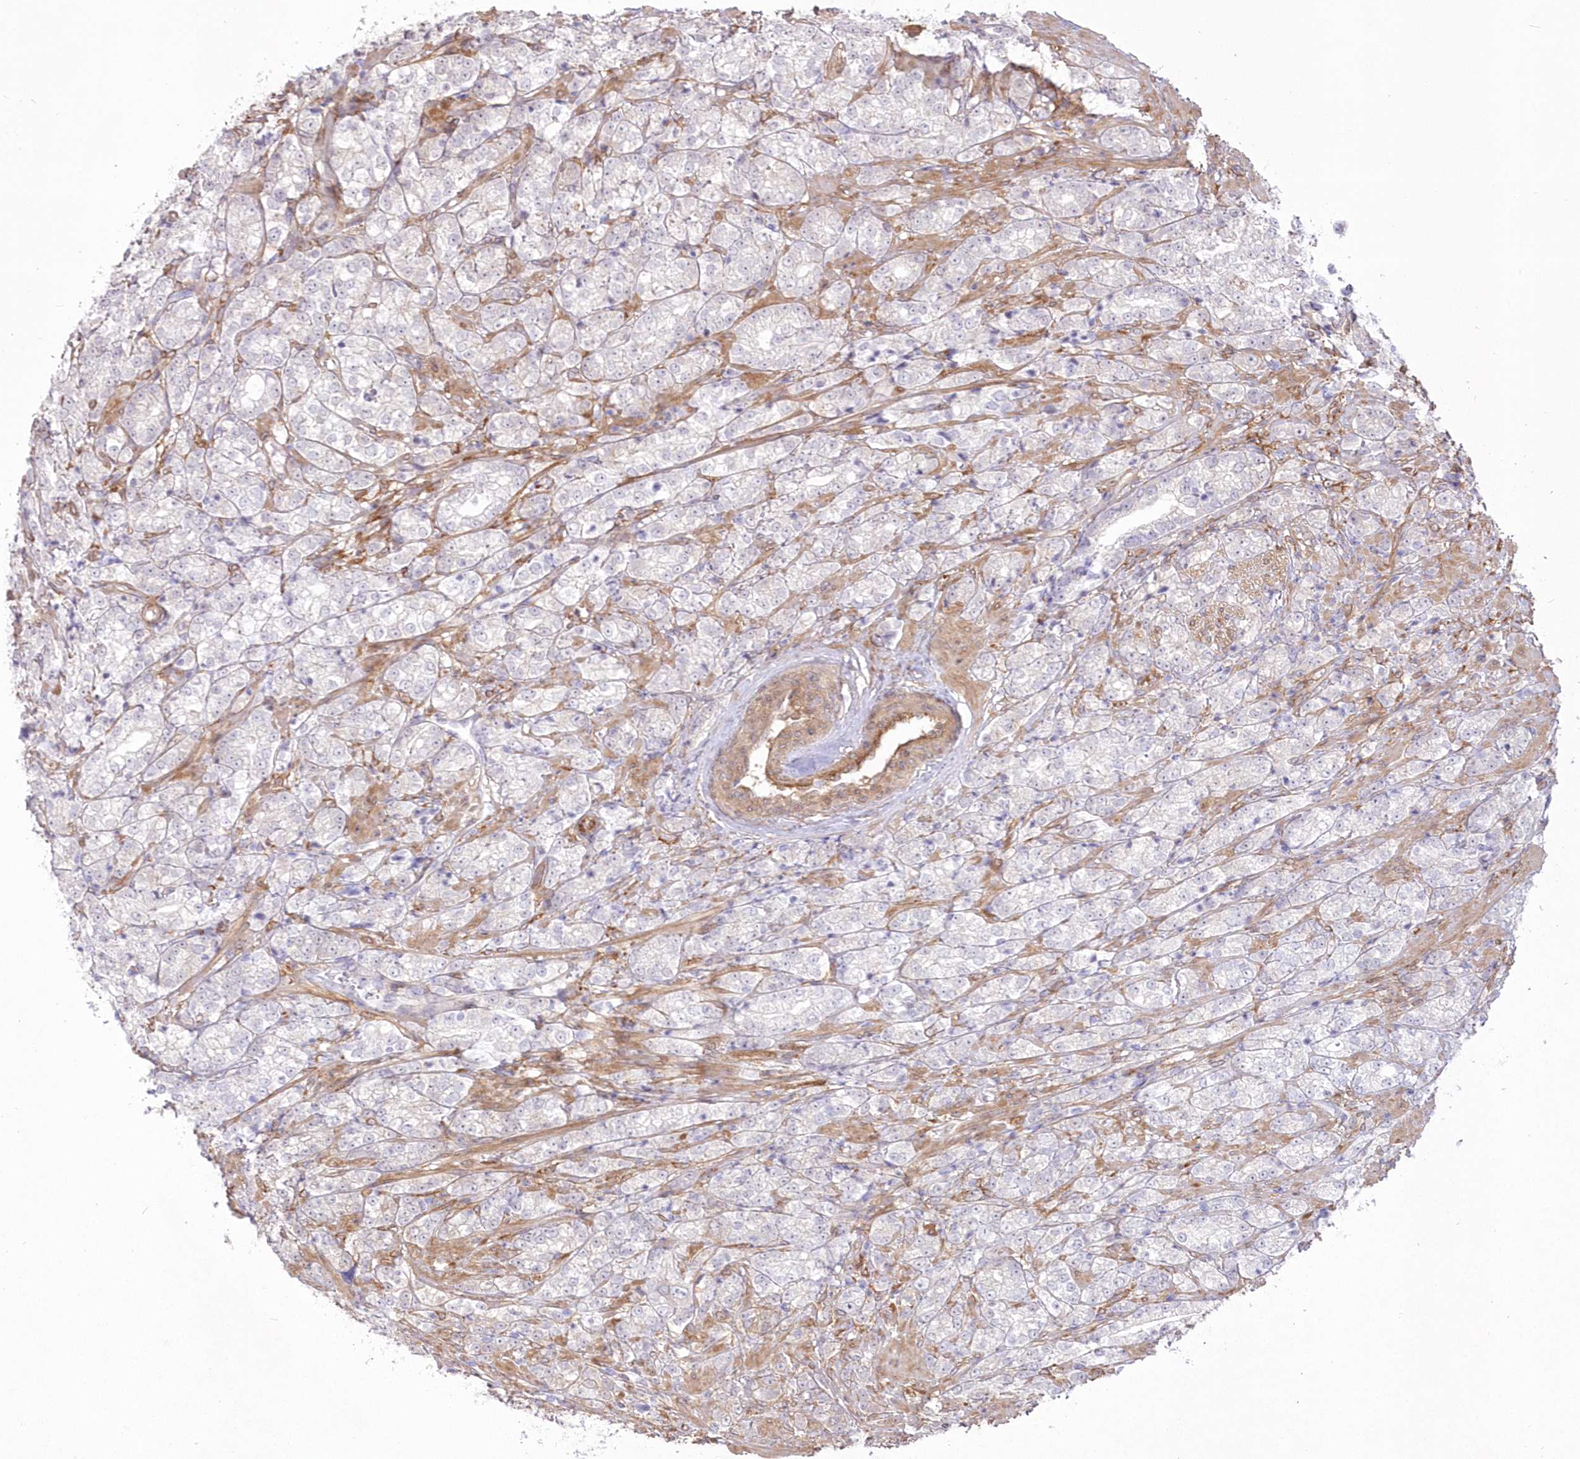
{"staining": {"intensity": "negative", "quantity": "none", "location": "none"}, "tissue": "prostate cancer", "cell_type": "Tumor cells", "image_type": "cancer", "snomed": [{"axis": "morphology", "description": "Adenocarcinoma, High grade"}, {"axis": "topography", "description": "Prostate"}], "caption": "Protein analysis of prostate adenocarcinoma (high-grade) reveals no significant staining in tumor cells.", "gene": "SH3PXD2B", "patient": {"sex": "male", "age": 69}}